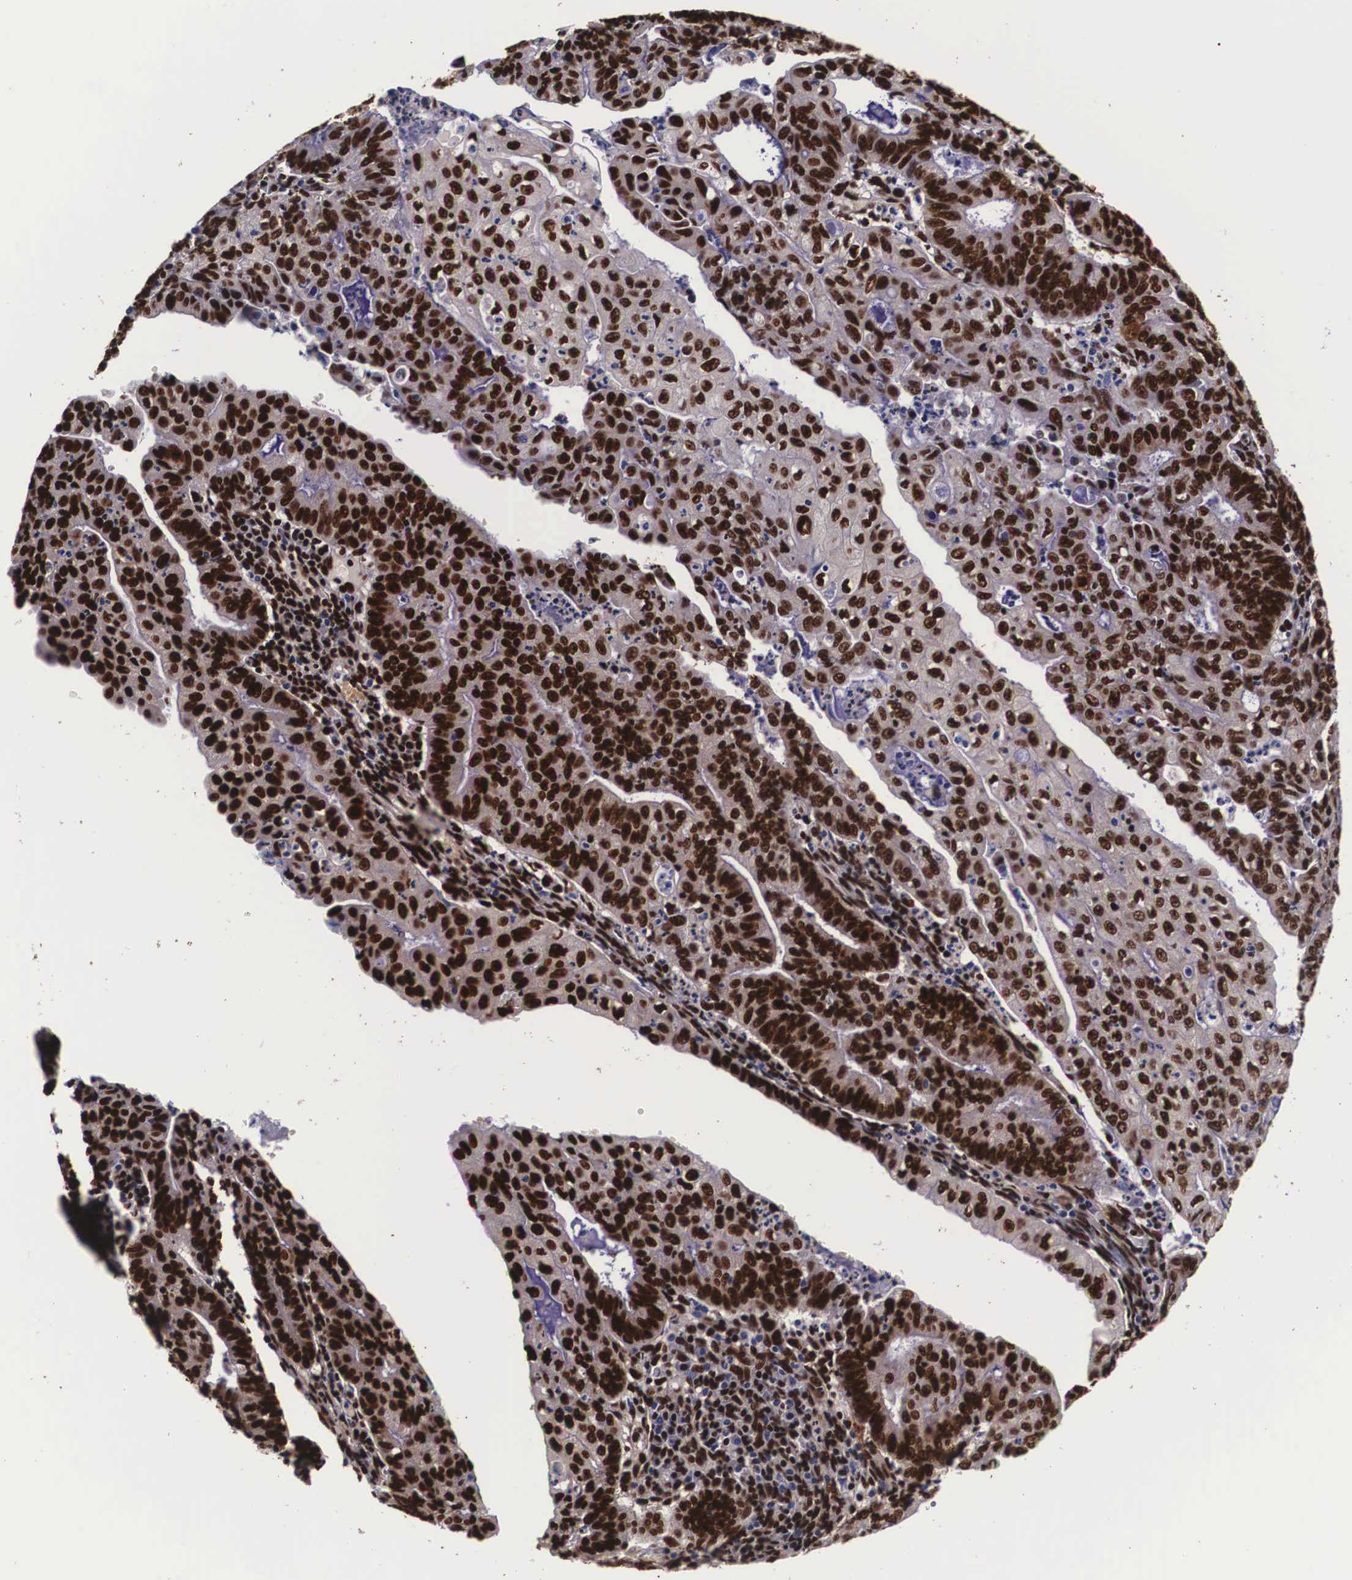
{"staining": {"intensity": "strong", "quantity": ">75%", "location": "cytoplasmic/membranous,nuclear"}, "tissue": "endometrial cancer", "cell_type": "Tumor cells", "image_type": "cancer", "snomed": [{"axis": "morphology", "description": "Adenocarcinoma, NOS"}, {"axis": "topography", "description": "Endometrium"}], "caption": "A micrograph of endometrial adenocarcinoma stained for a protein demonstrates strong cytoplasmic/membranous and nuclear brown staining in tumor cells.", "gene": "PABPN1", "patient": {"sex": "female", "age": 60}}